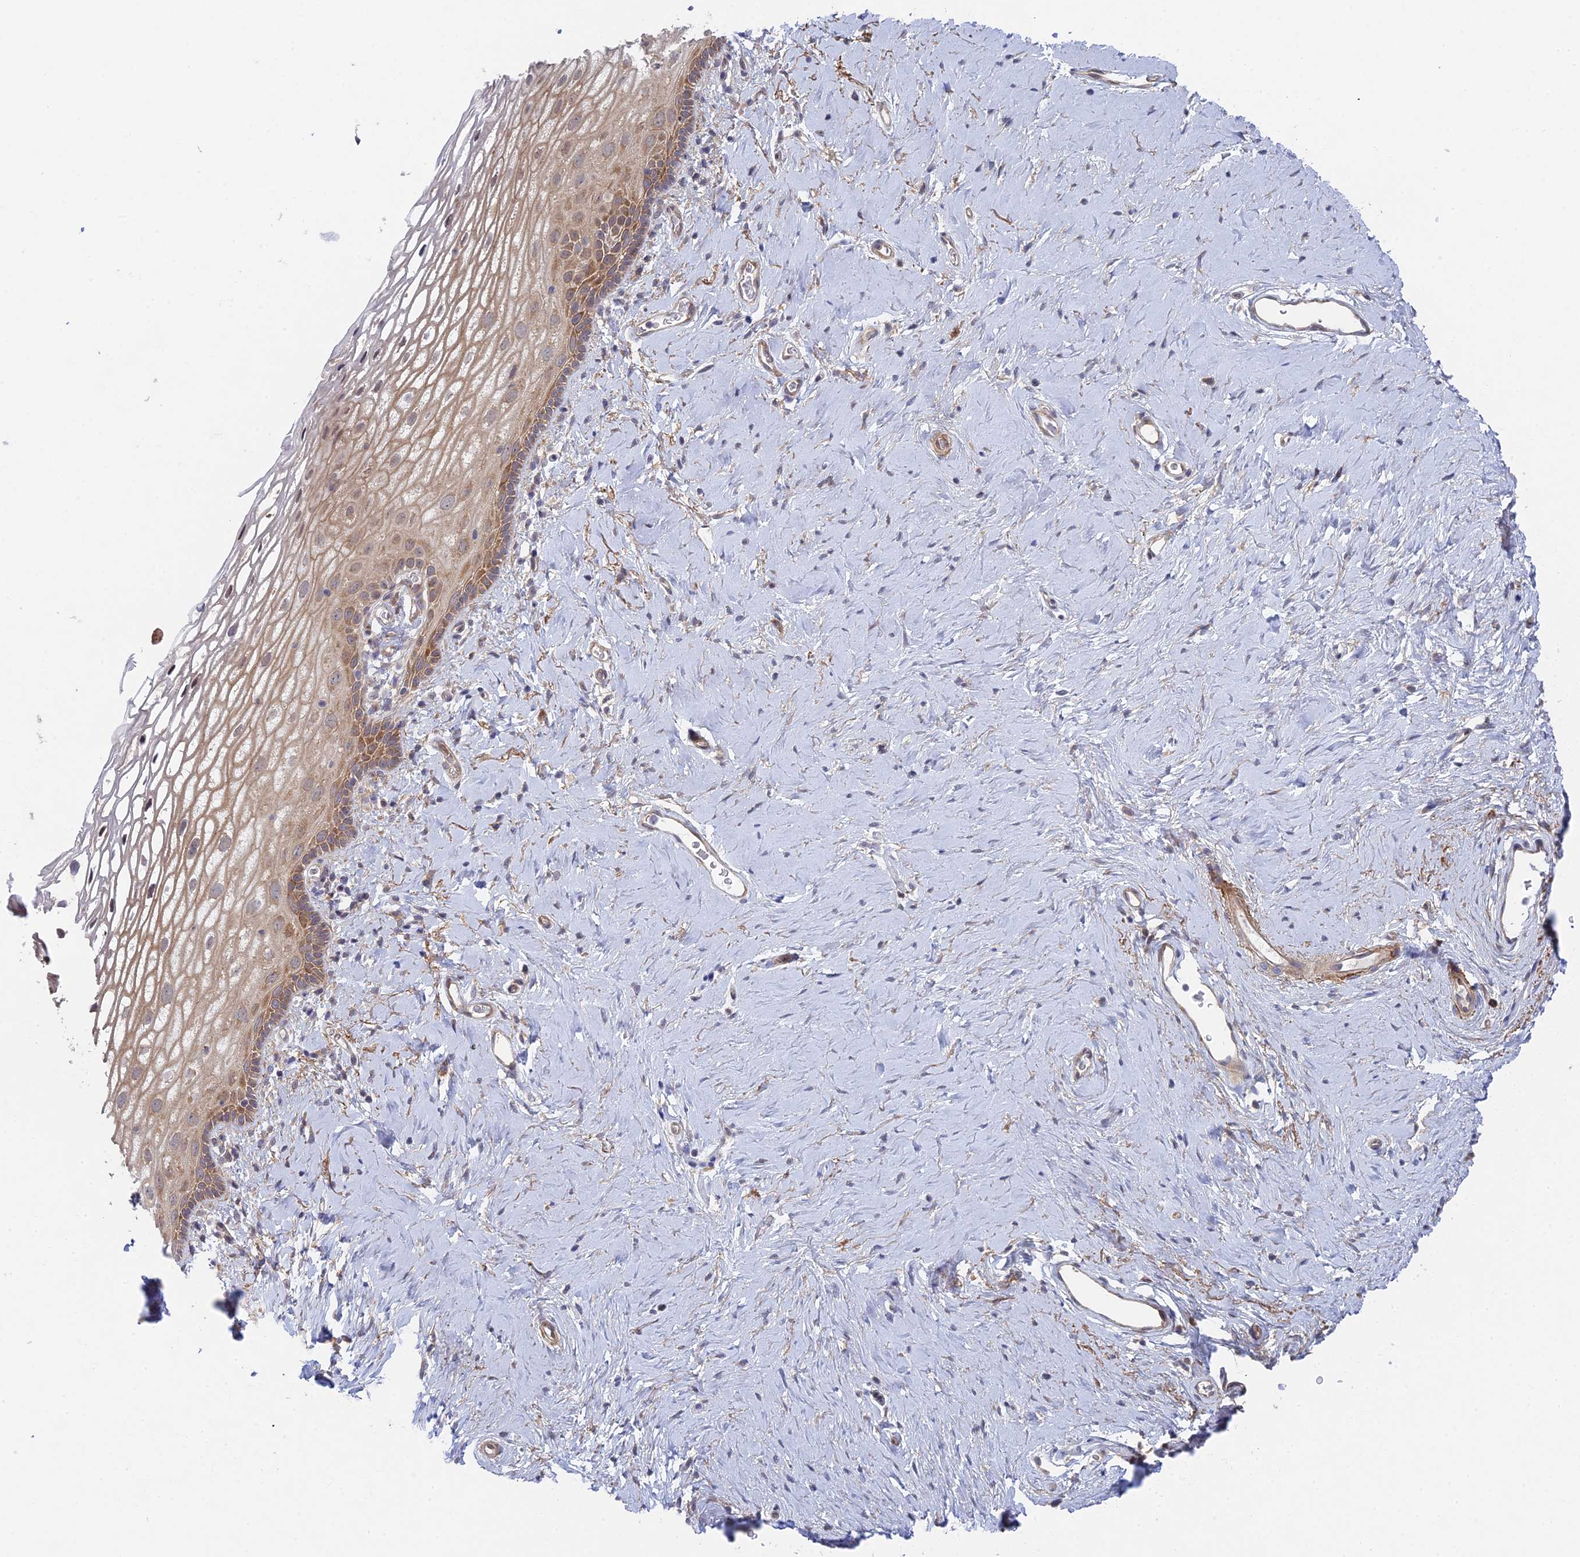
{"staining": {"intensity": "moderate", "quantity": "25%-75%", "location": "cytoplasmic/membranous"}, "tissue": "vagina", "cell_type": "Squamous epithelial cells", "image_type": "normal", "snomed": [{"axis": "morphology", "description": "Normal tissue, NOS"}, {"axis": "morphology", "description": "Adenocarcinoma, NOS"}, {"axis": "topography", "description": "Rectum"}, {"axis": "topography", "description": "Vagina"}], "caption": "Brown immunohistochemical staining in benign human vagina exhibits moderate cytoplasmic/membranous positivity in about 25%-75% of squamous epithelial cells.", "gene": "INCA1", "patient": {"sex": "female", "age": 71}}